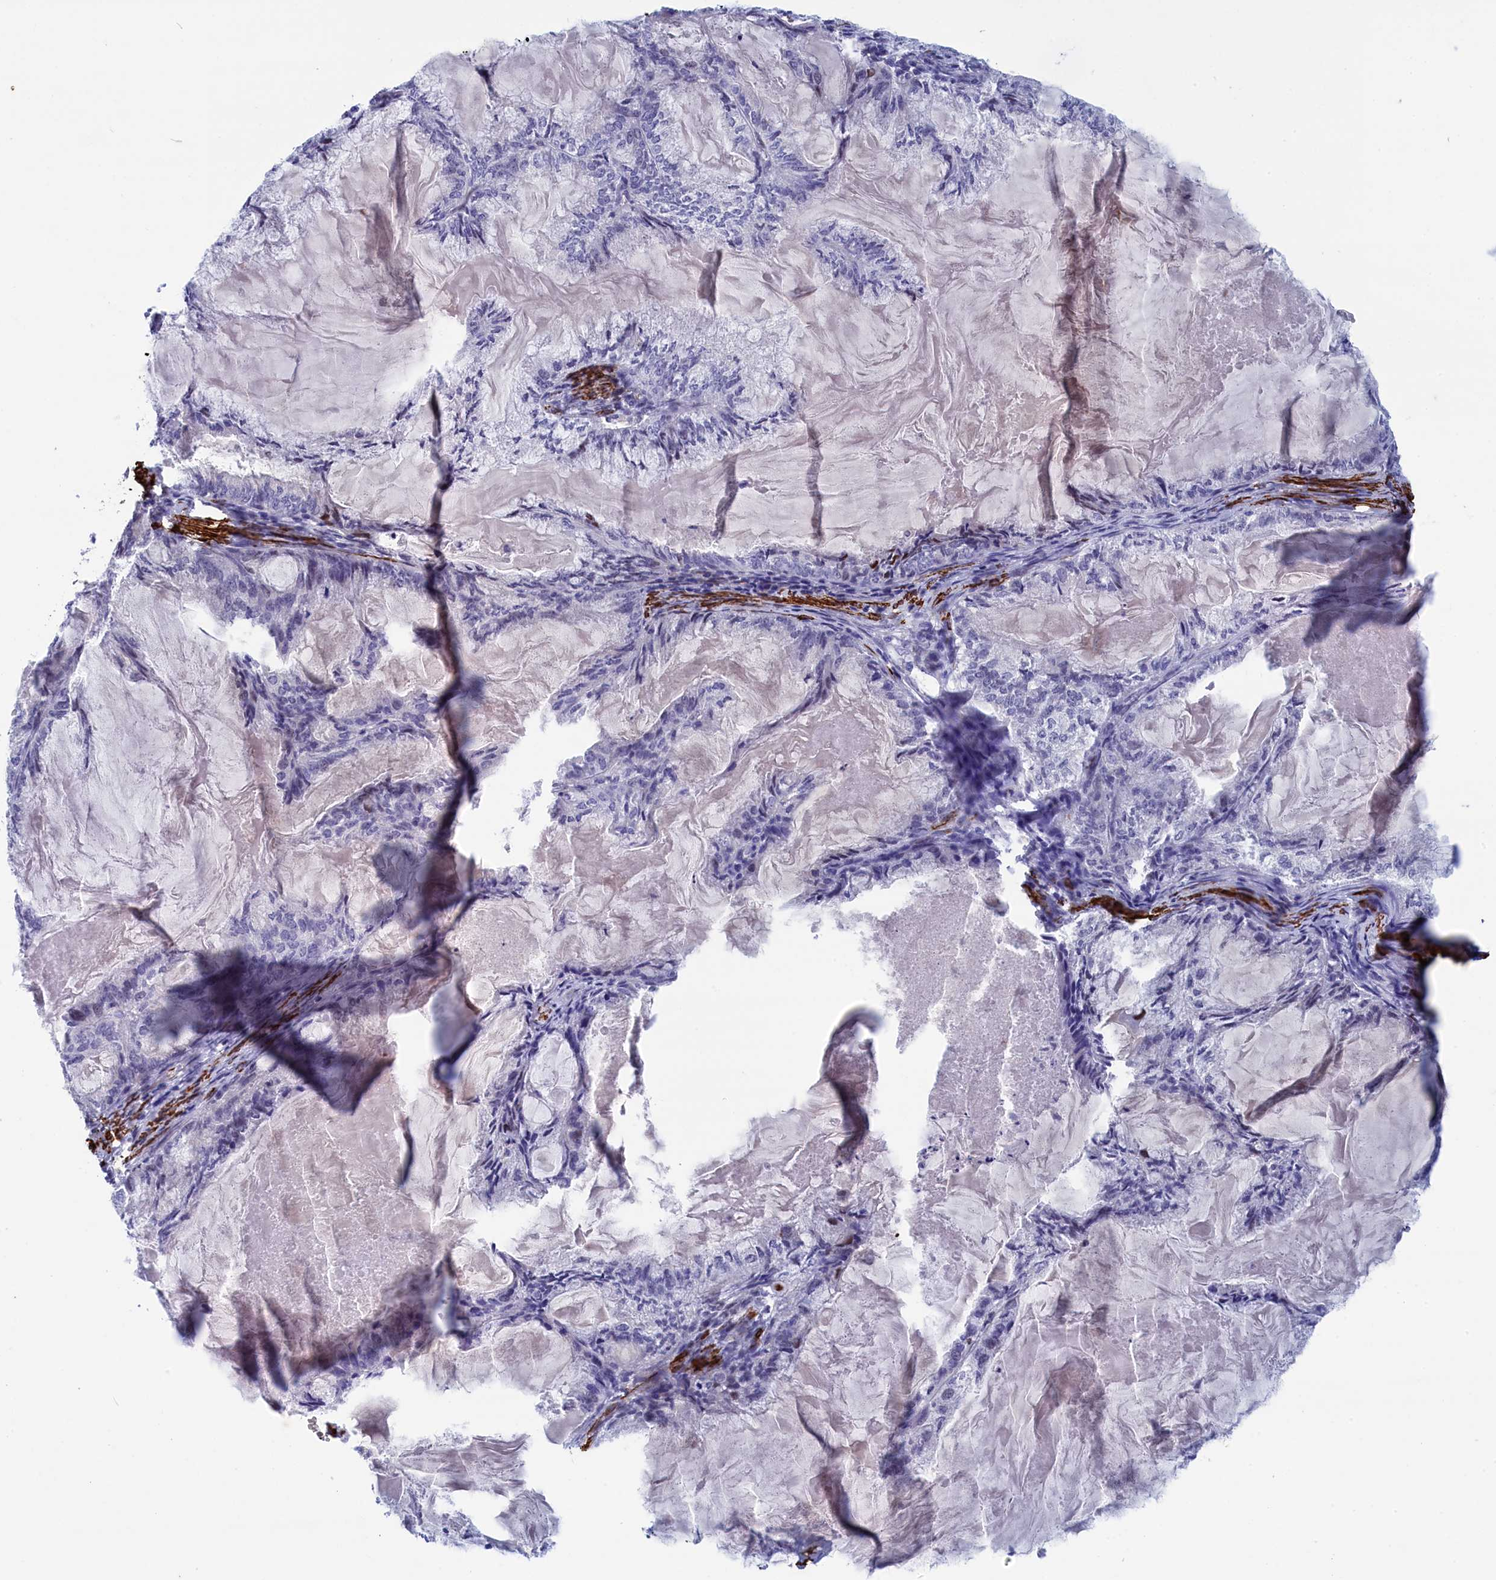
{"staining": {"intensity": "negative", "quantity": "none", "location": "none"}, "tissue": "endometrial cancer", "cell_type": "Tumor cells", "image_type": "cancer", "snomed": [{"axis": "morphology", "description": "Adenocarcinoma, NOS"}, {"axis": "topography", "description": "Endometrium"}], "caption": "The IHC histopathology image has no significant staining in tumor cells of endometrial adenocarcinoma tissue. (DAB (3,3'-diaminobenzidine) immunohistochemistry visualized using brightfield microscopy, high magnification).", "gene": "WDR83", "patient": {"sex": "female", "age": 86}}